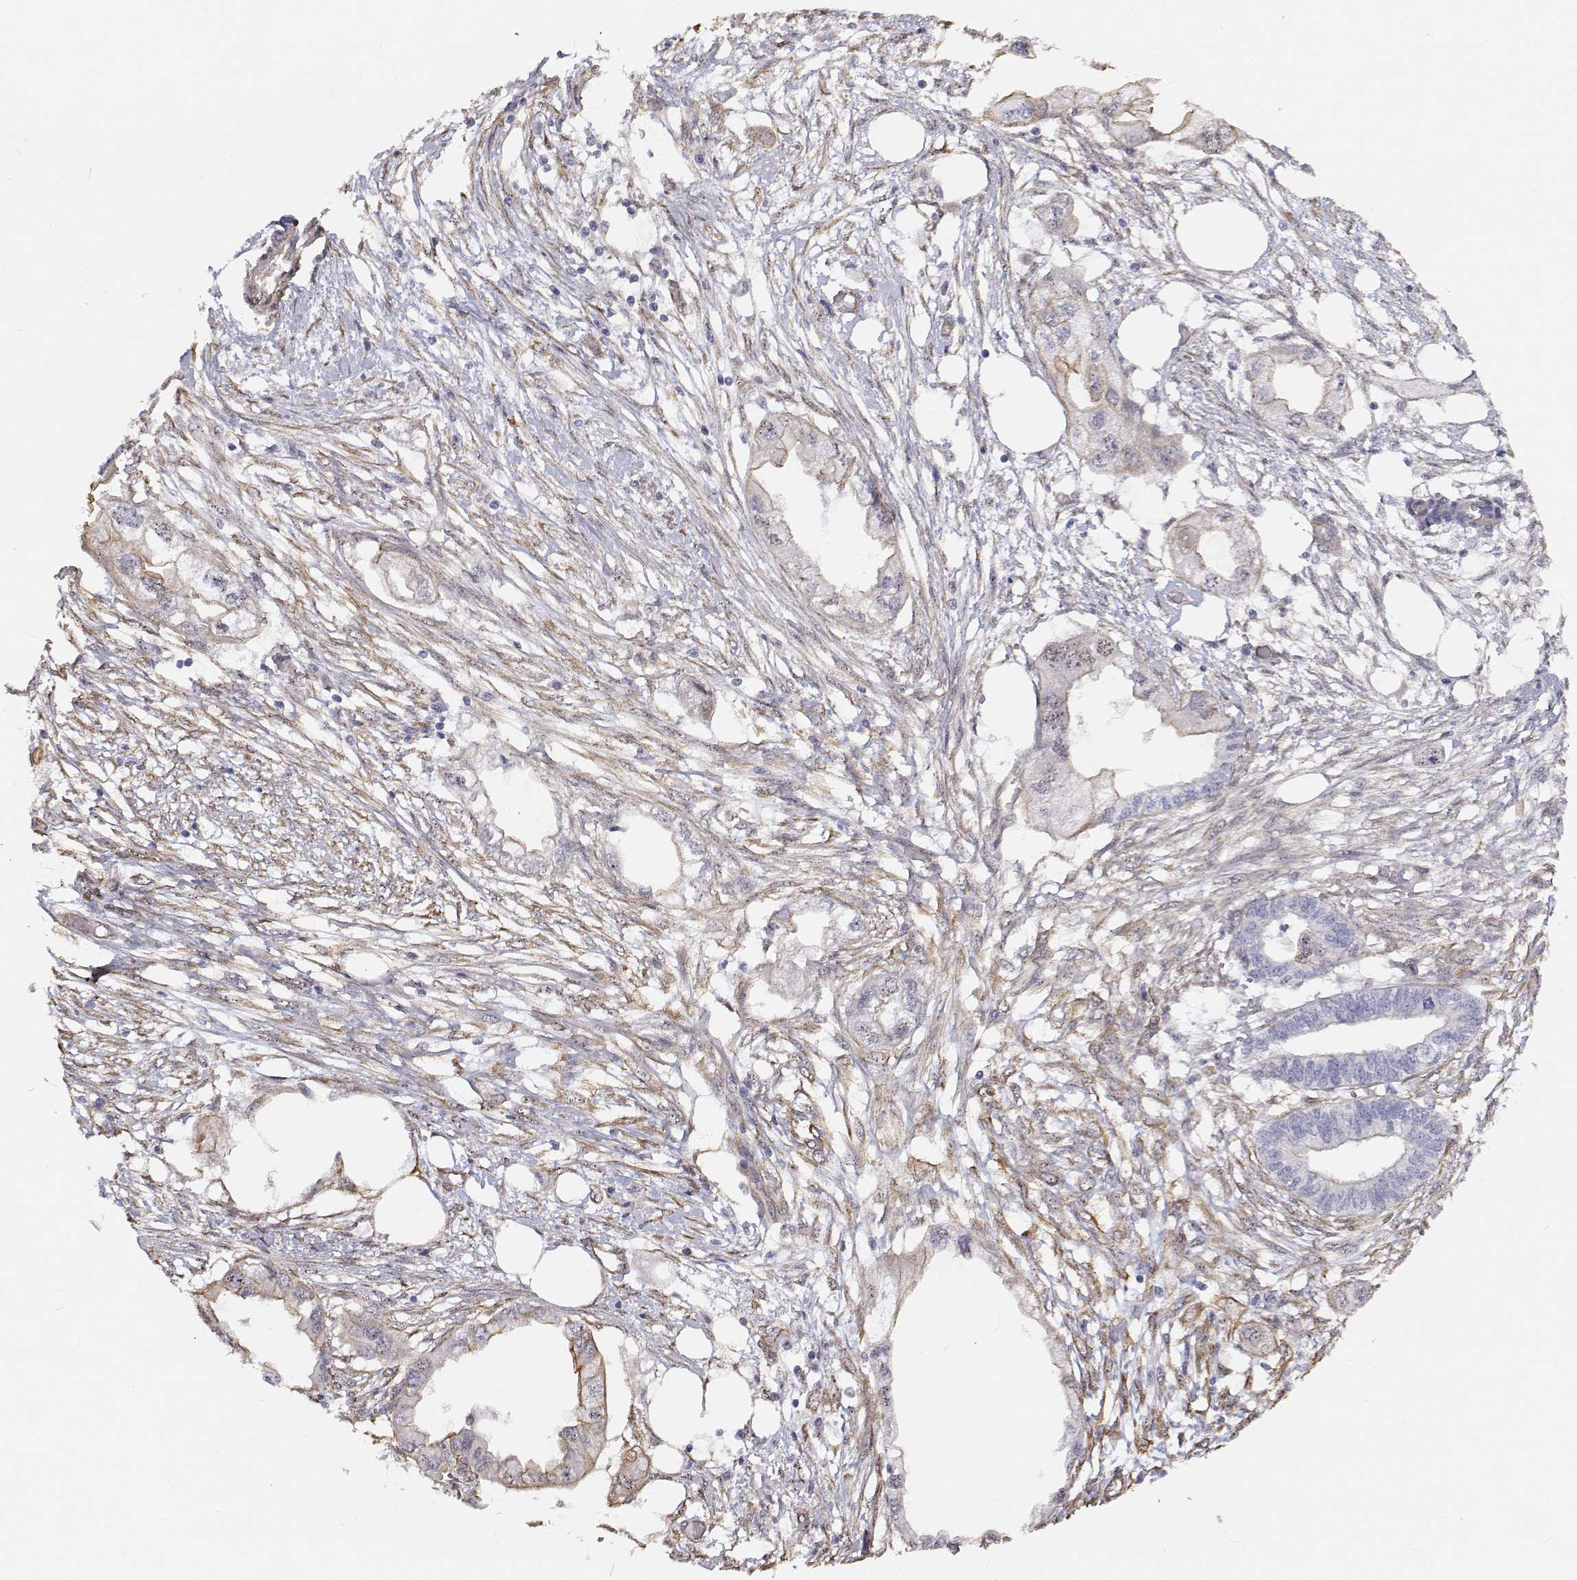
{"staining": {"intensity": "weak", "quantity": "<25%", "location": "cytoplasmic/membranous"}, "tissue": "endometrial cancer", "cell_type": "Tumor cells", "image_type": "cancer", "snomed": [{"axis": "morphology", "description": "Adenocarcinoma, NOS"}, {"axis": "morphology", "description": "Adenocarcinoma, metastatic, NOS"}, {"axis": "topography", "description": "Adipose tissue"}, {"axis": "topography", "description": "Endometrium"}], "caption": "DAB (3,3'-diaminobenzidine) immunohistochemical staining of human endometrial cancer shows no significant positivity in tumor cells.", "gene": "GSDMA", "patient": {"sex": "female", "age": 67}}